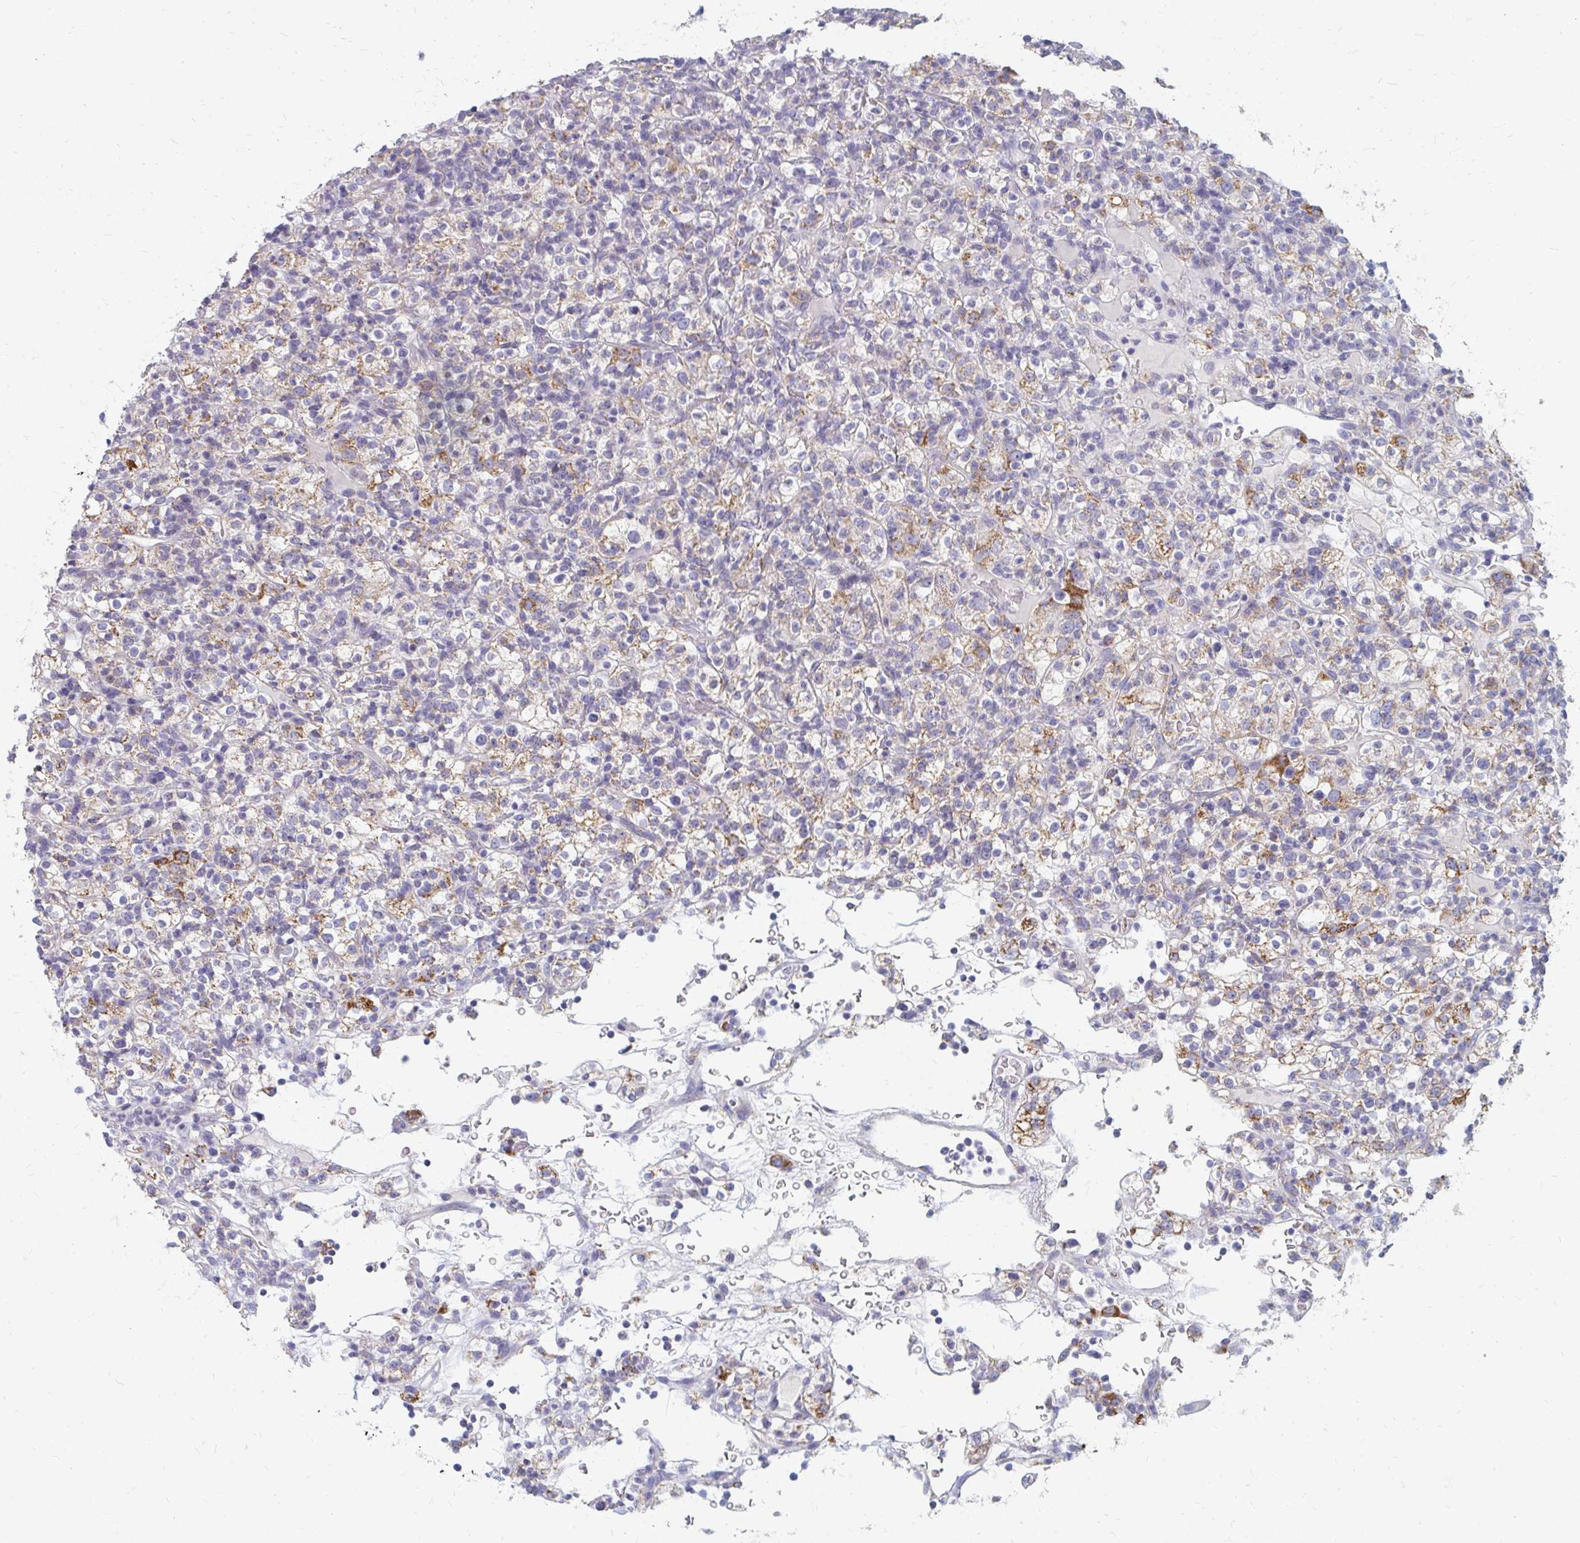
{"staining": {"intensity": "moderate", "quantity": "25%-75%", "location": "cytoplasmic/membranous"}, "tissue": "renal cancer", "cell_type": "Tumor cells", "image_type": "cancer", "snomed": [{"axis": "morphology", "description": "Normal tissue, NOS"}, {"axis": "morphology", "description": "Adenocarcinoma, NOS"}, {"axis": "topography", "description": "Kidney"}], "caption": "Renal cancer (adenocarcinoma) tissue demonstrates moderate cytoplasmic/membranous staining in approximately 25%-75% of tumor cells, visualized by immunohistochemistry.", "gene": "OR10V1", "patient": {"sex": "female", "age": 72}}